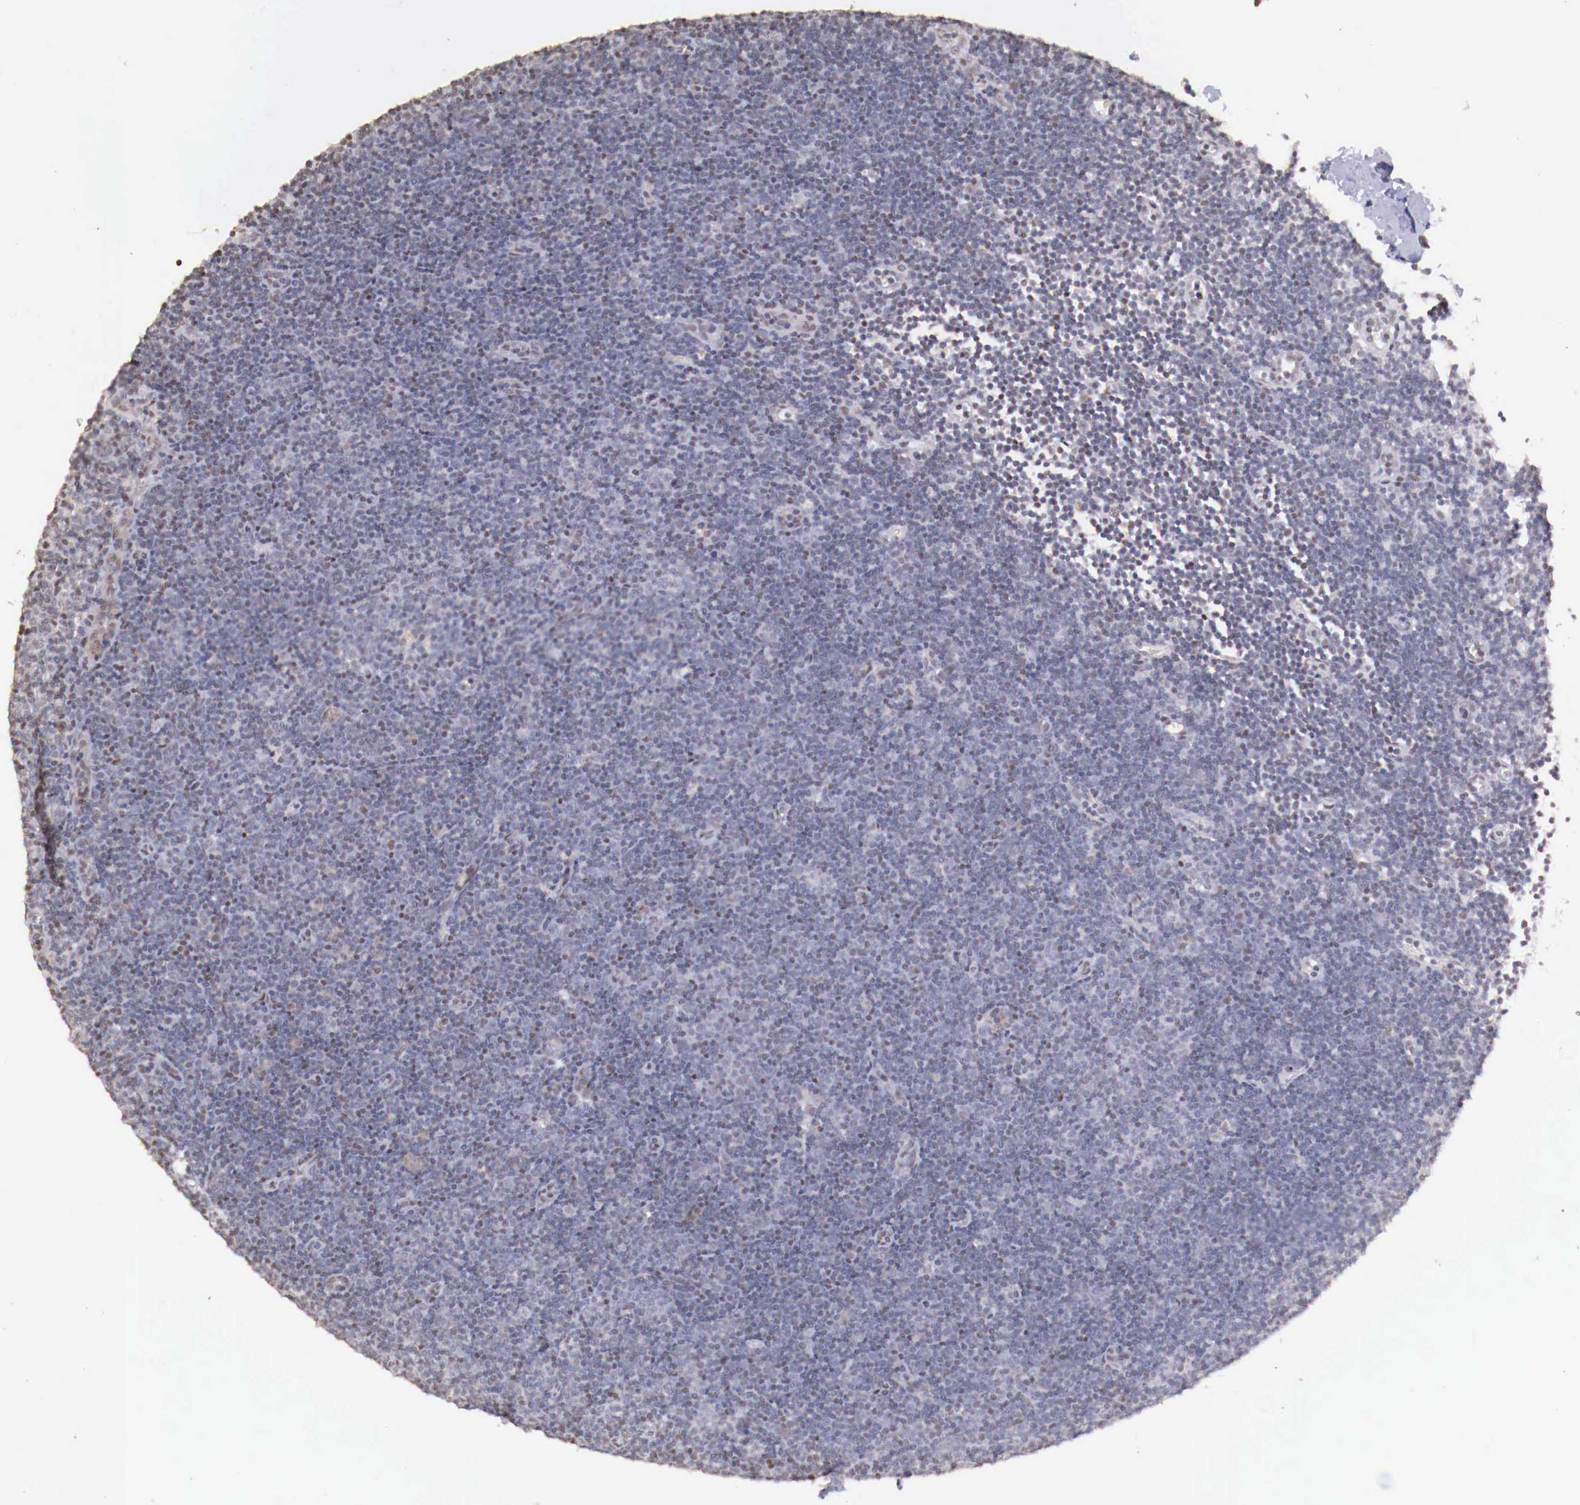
{"staining": {"intensity": "negative", "quantity": "none", "location": "none"}, "tissue": "lymphoma", "cell_type": "Tumor cells", "image_type": "cancer", "snomed": [{"axis": "morphology", "description": "Malignant lymphoma, non-Hodgkin's type, Low grade"}, {"axis": "topography", "description": "Lymph node"}], "caption": "A micrograph of malignant lymphoma, non-Hodgkin's type (low-grade) stained for a protein exhibits no brown staining in tumor cells.", "gene": "SP1", "patient": {"sex": "male", "age": 57}}